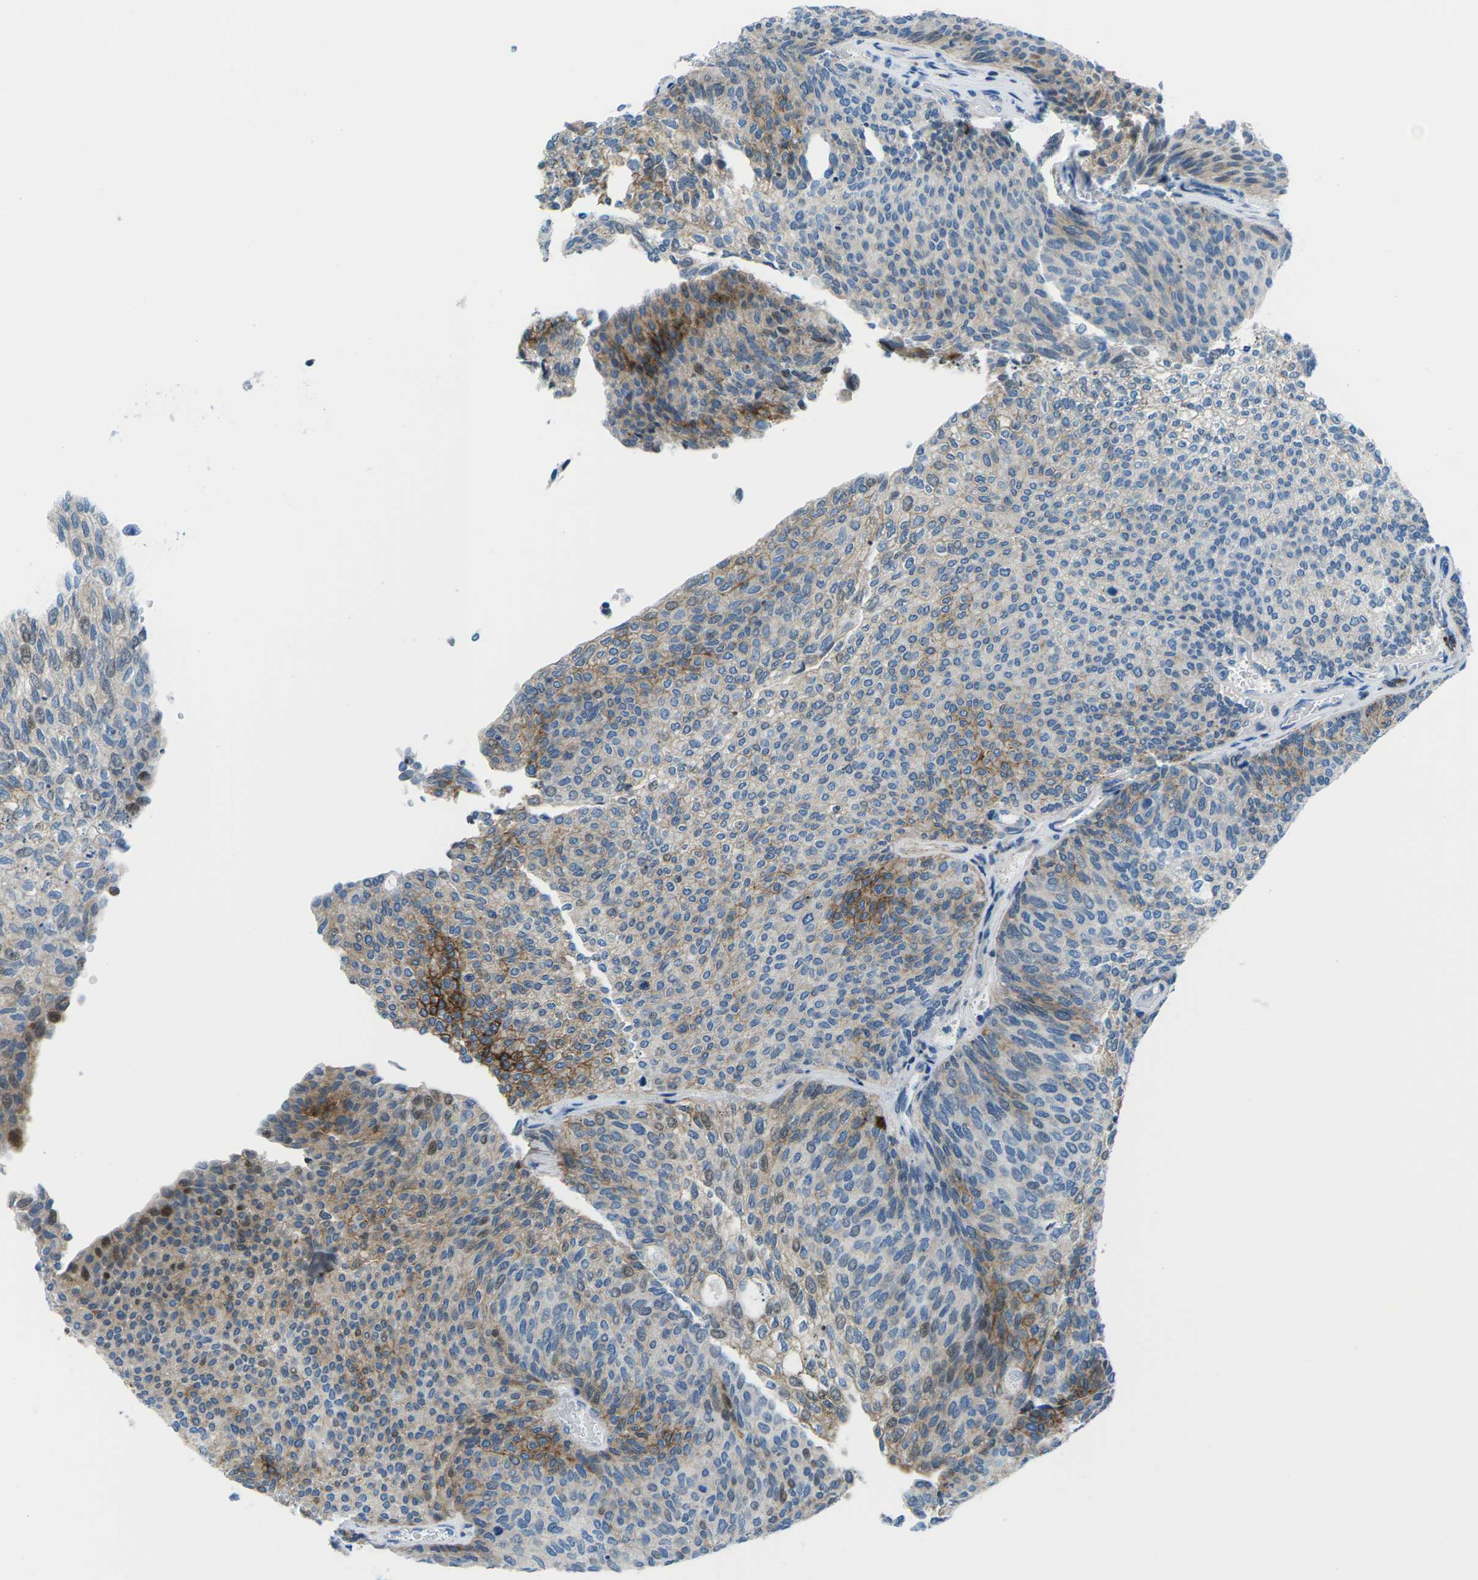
{"staining": {"intensity": "moderate", "quantity": "<25%", "location": "cytoplasmic/membranous"}, "tissue": "urothelial cancer", "cell_type": "Tumor cells", "image_type": "cancer", "snomed": [{"axis": "morphology", "description": "Urothelial carcinoma, Low grade"}, {"axis": "topography", "description": "Urinary bladder"}], "caption": "Brown immunohistochemical staining in urothelial cancer demonstrates moderate cytoplasmic/membranous expression in about <25% of tumor cells.", "gene": "SOCS4", "patient": {"sex": "female", "age": 79}}